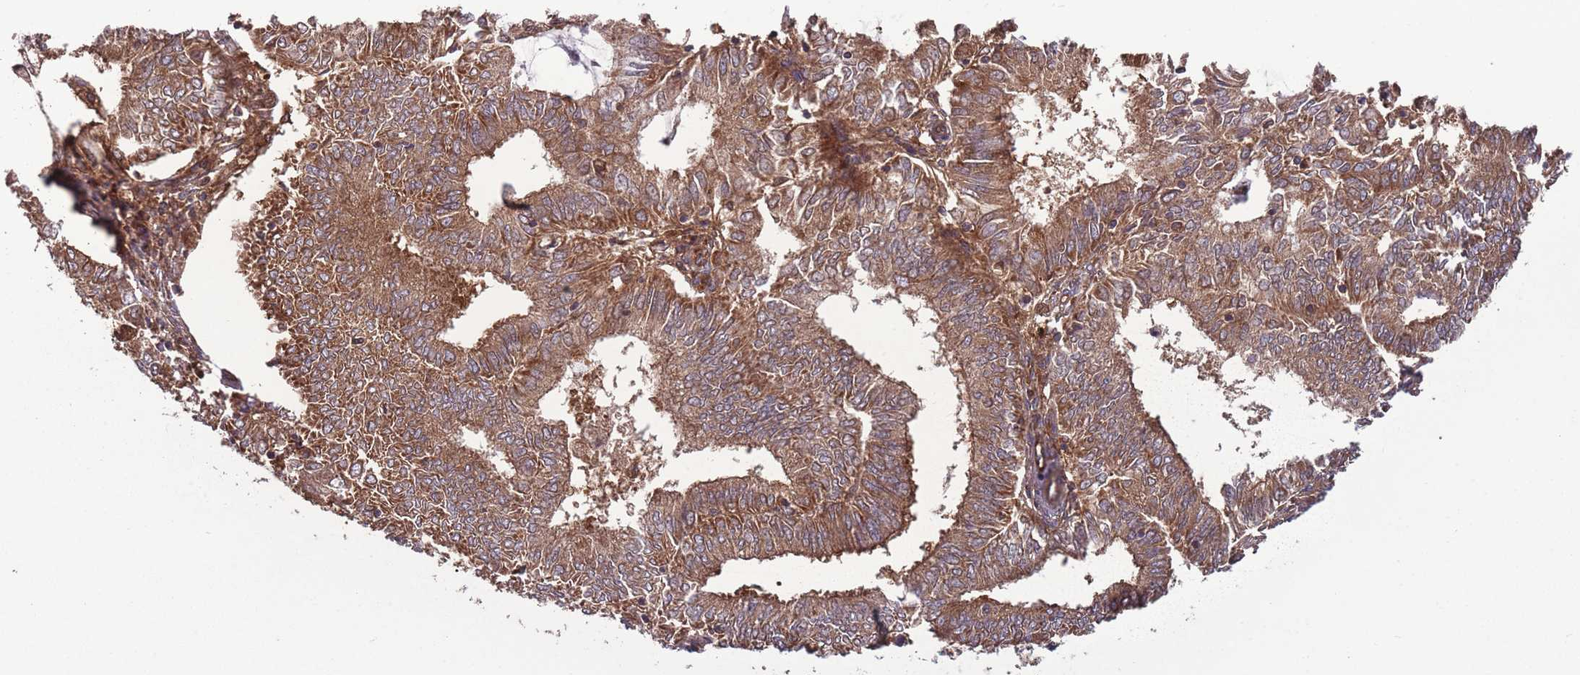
{"staining": {"intensity": "moderate", "quantity": ">75%", "location": "cytoplasmic/membranous"}, "tissue": "endometrial cancer", "cell_type": "Tumor cells", "image_type": "cancer", "snomed": [{"axis": "morphology", "description": "Adenocarcinoma, NOS"}, {"axis": "topography", "description": "Endometrium"}], "caption": "Immunohistochemistry (IHC) staining of endometrial cancer, which demonstrates medium levels of moderate cytoplasmic/membranous positivity in about >75% of tumor cells indicating moderate cytoplasmic/membranous protein staining. The staining was performed using DAB (3,3'-diaminobenzidine) (brown) for protein detection and nuclei were counterstained in hematoxylin (blue).", "gene": "ZPR1", "patient": {"sex": "female", "age": 62}}